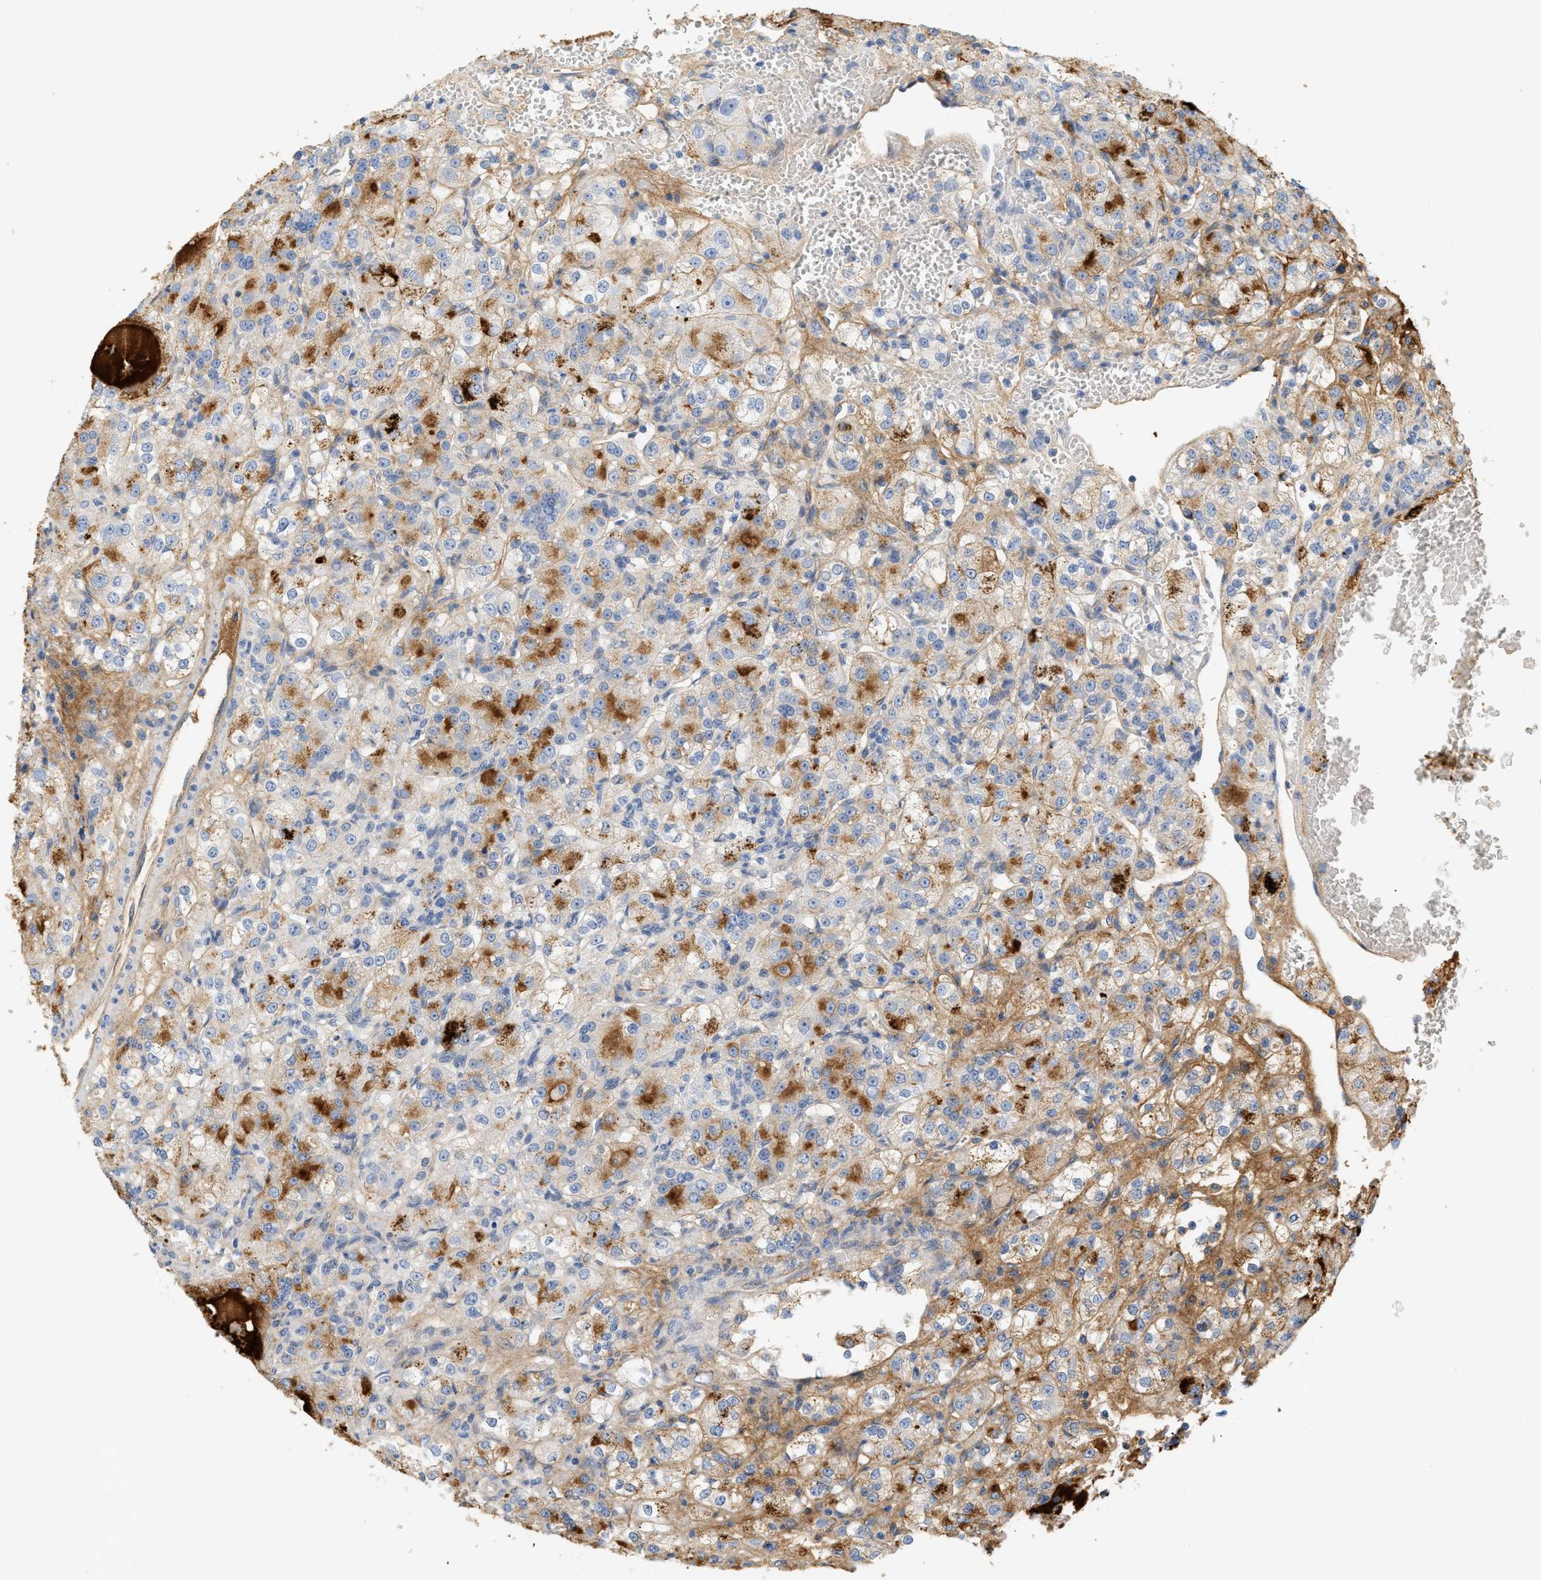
{"staining": {"intensity": "moderate", "quantity": "25%-75%", "location": "cytoplasmic/membranous"}, "tissue": "renal cancer", "cell_type": "Tumor cells", "image_type": "cancer", "snomed": [{"axis": "morphology", "description": "Normal tissue, NOS"}, {"axis": "morphology", "description": "Adenocarcinoma, NOS"}, {"axis": "topography", "description": "Kidney"}], "caption": "Immunohistochemistry (IHC) (DAB) staining of human adenocarcinoma (renal) demonstrates moderate cytoplasmic/membranous protein expression in about 25%-75% of tumor cells.", "gene": "CFH", "patient": {"sex": "male", "age": 61}}